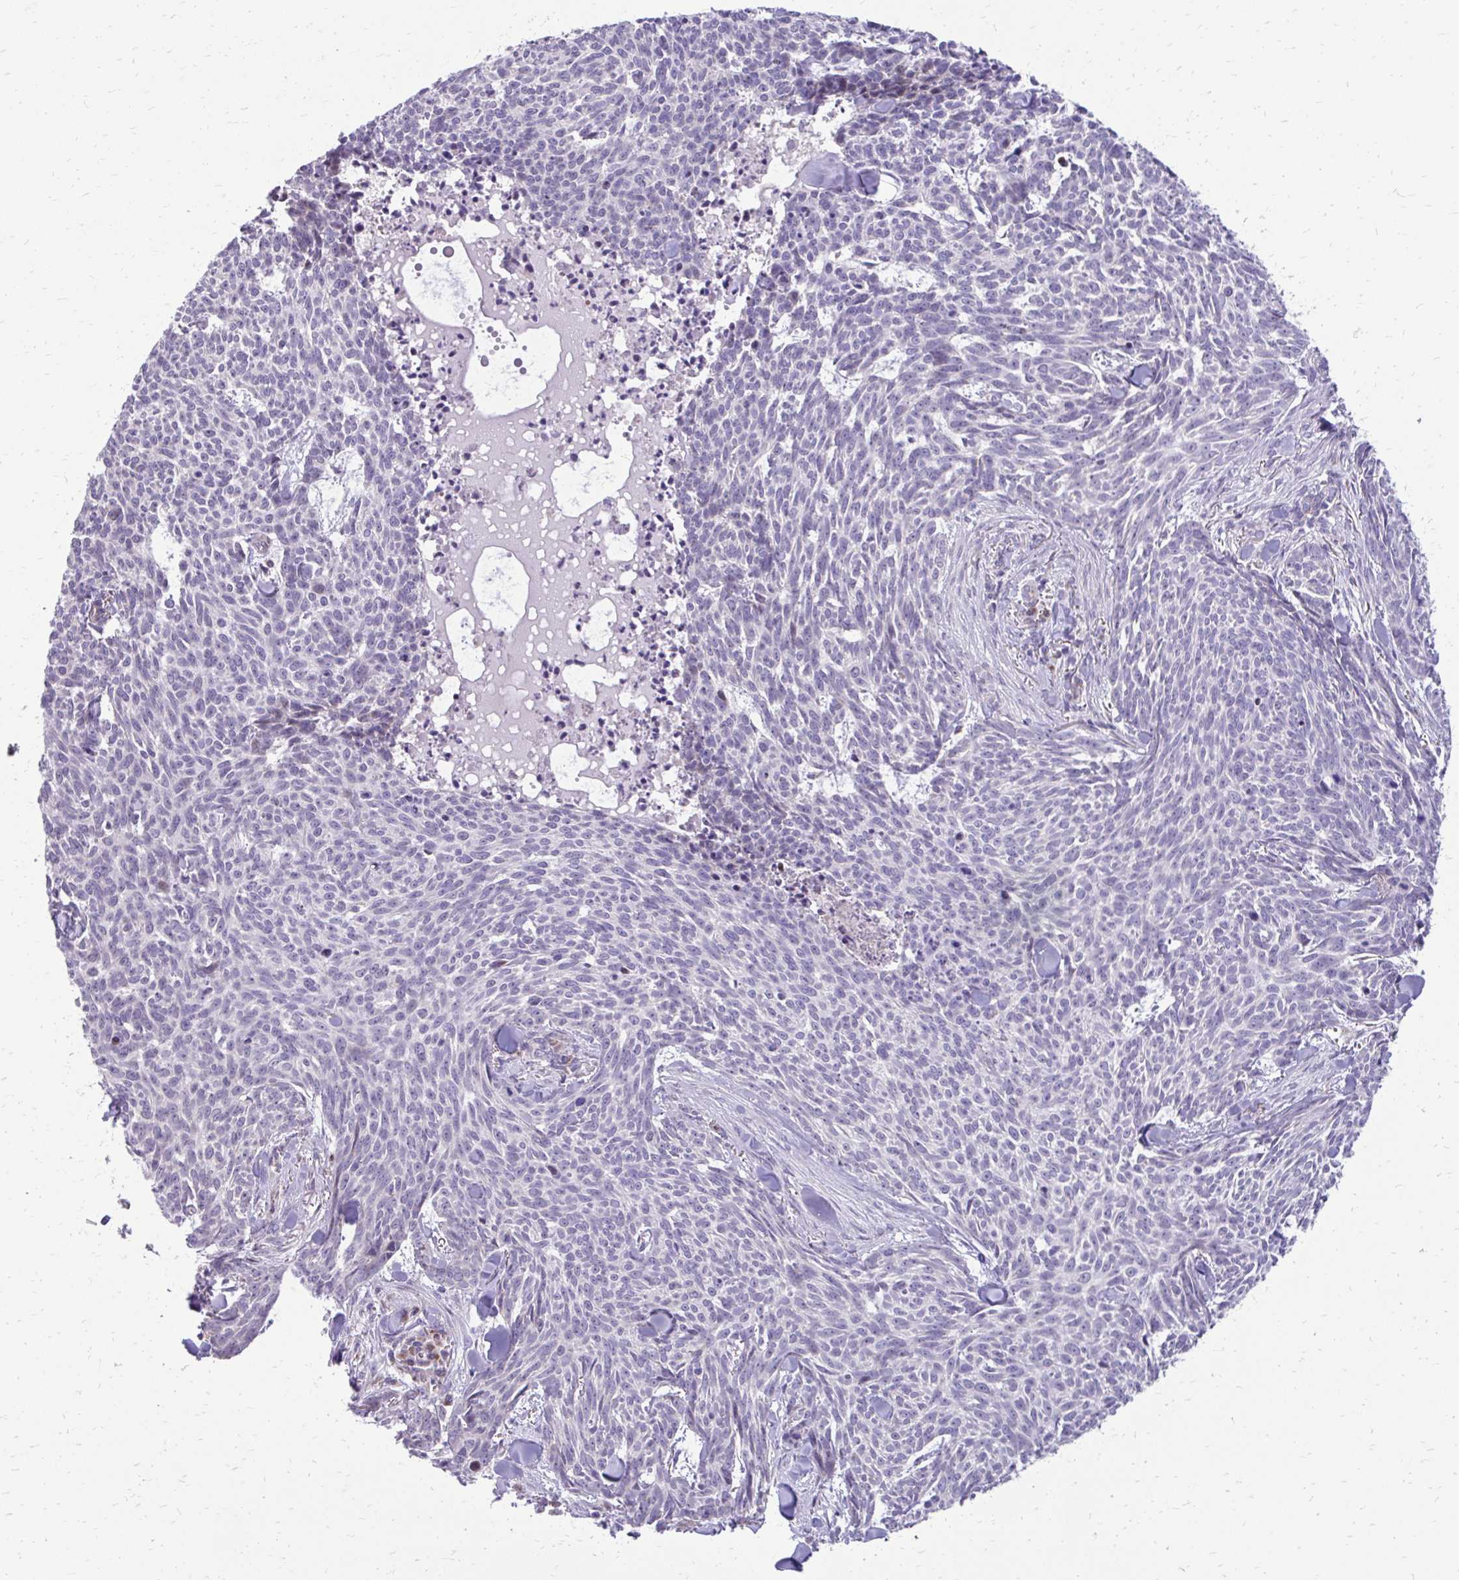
{"staining": {"intensity": "negative", "quantity": "none", "location": "none"}, "tissue": "skin cancer", "cell_type": "Tumor cells", "image_type": "cancer", "snomed": [{"axis": "morphology", "description": "Basal cell carcinoma"}, {"axis": "topography", "description": "Skin"}], "caption": "Immunohistochemistry (IHC) image of skin basal cell carcinoma stained for a protein (brown), which displays no positivity in tumor cells. The staining was performed using DAB (3,3'-diaminobenzidine) to visualize the protein expression in brown, while the nuclei were stained in blue with hematoxylin (Magnification: 20x).", "gene": "FUNDC2", "patient": {"sex": "female", "age": 93}}